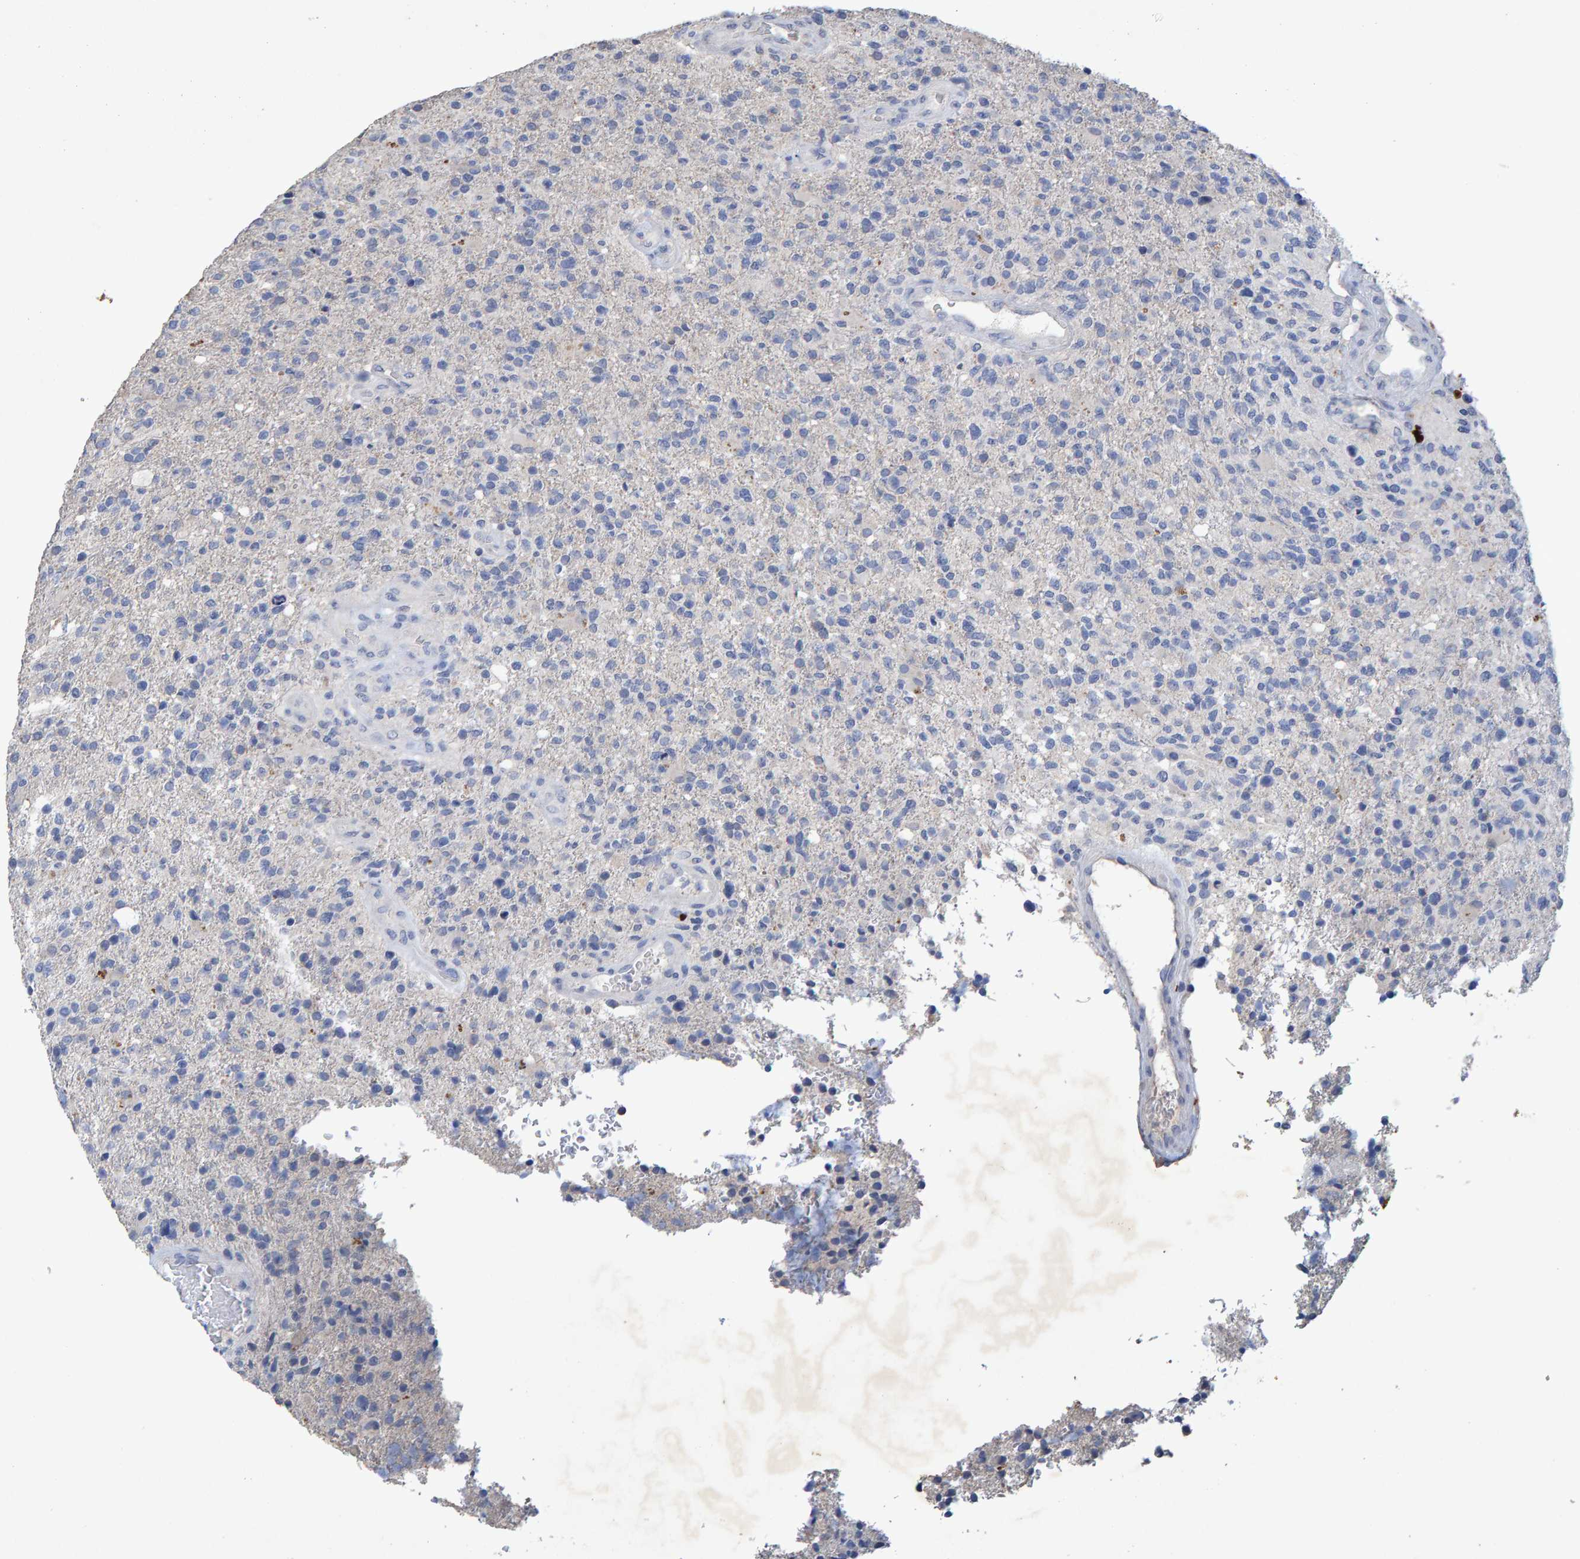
{"staining": {"intensity": "negative", "quantity": "none", "location": "none"}, "tissue": "glioma", "cell_type": "Tumor cells", "image_type": "cancer", "snomed": [{"axis": "morphology", "description": "Glioma, malignant, High grade"}, {"axis": "topography", "description": "Brain"}], "caption": "The histopathology image displays no staining of tumor cells in malignant high-grade glioma. The staining is performed using DAB (3,3'-diaminobenzidine) brown chromogen with nuclei counter-stained in using hematoxylin.", "gene": "CTH", "patient": {"sex": "male", "age": 72}}